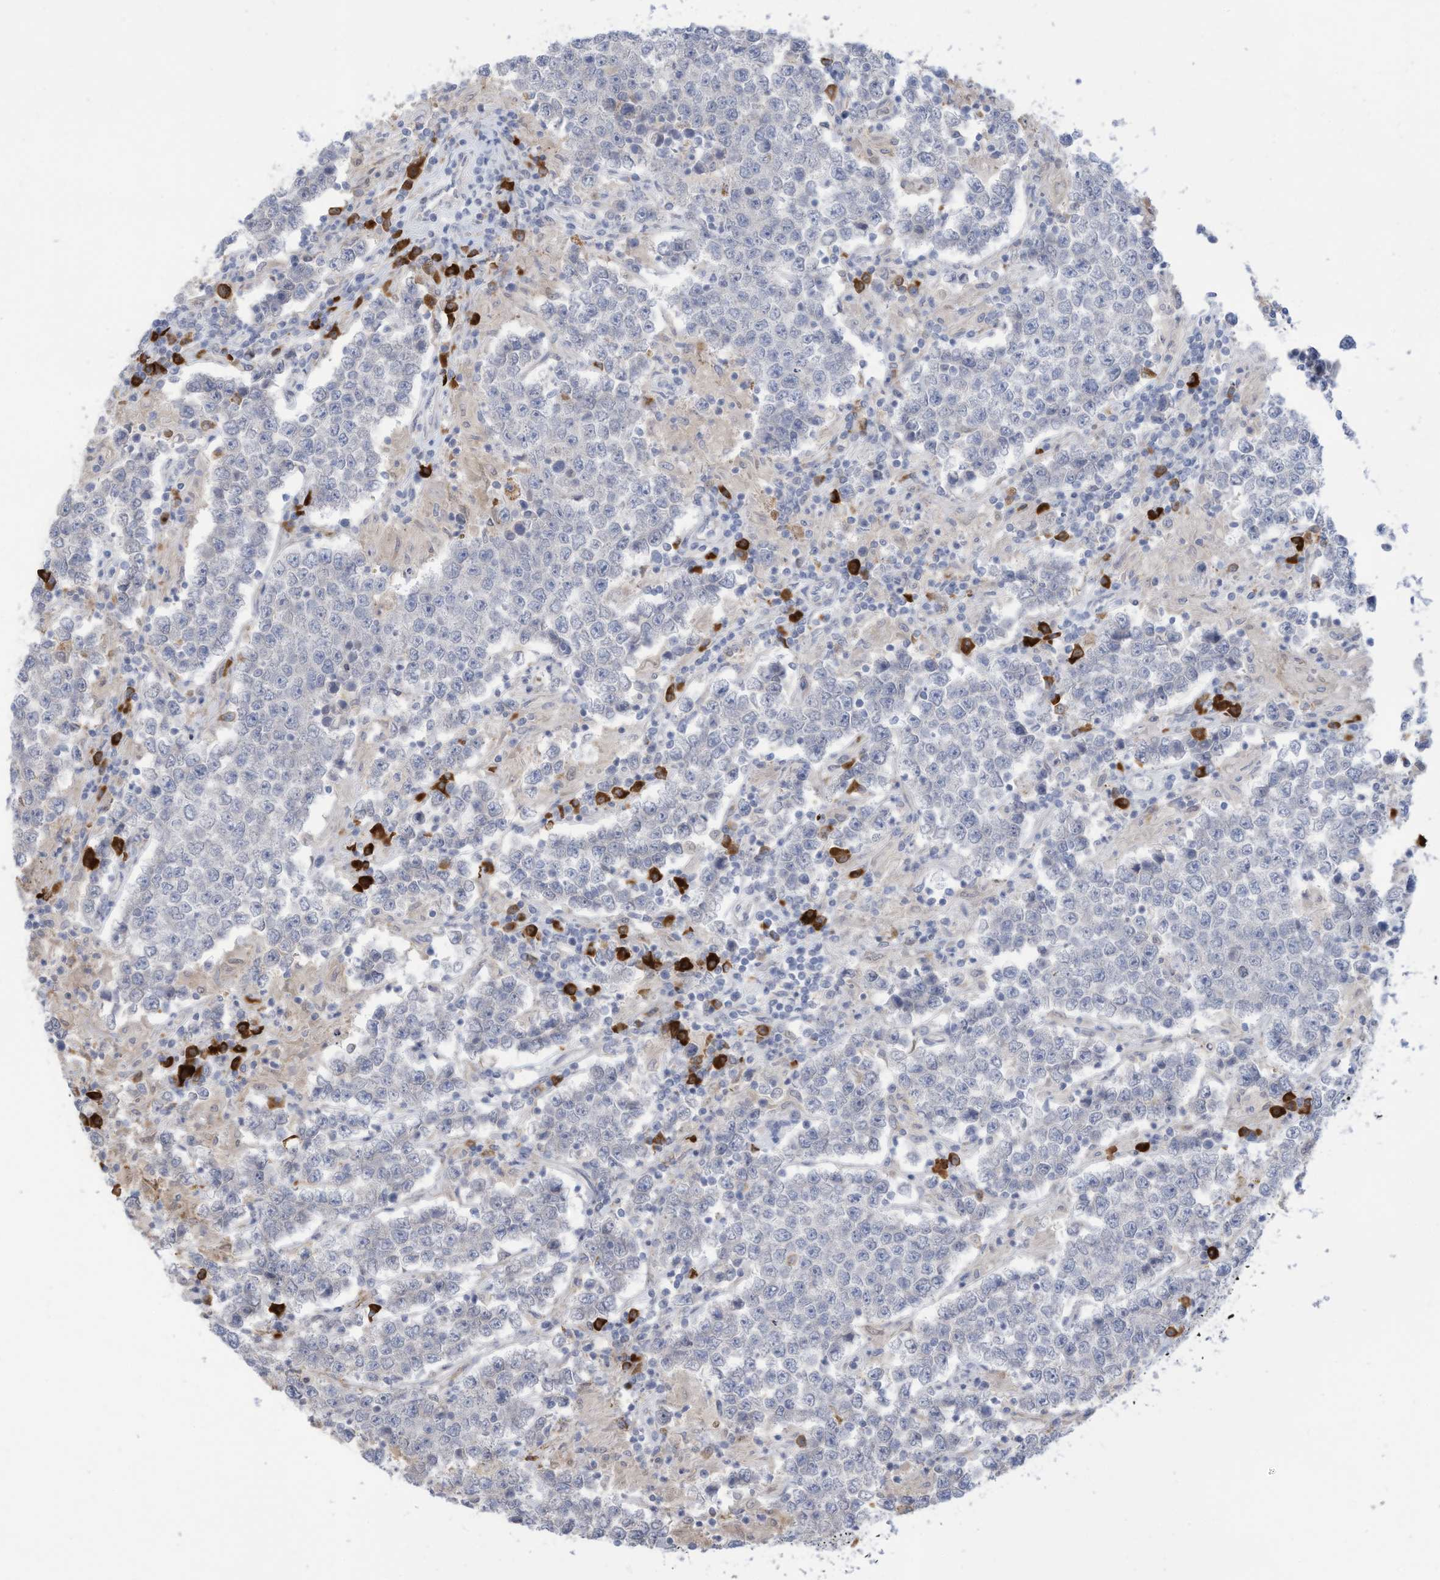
{"staining": {"intensity": "negative", "quantity": "none", "location": "none"}, "tissue": "testis cancer", "cell_type": "Tumor cells", "image_type": "cancer", "snomed": [{"axis": "morphology", "description": "Normal tissue, NOS"}, {"axis": "morphology", "description": "Urothelial carcinoma, High grade"}, {"axis": "morphology", "description": "Seminoma, NOS"}, {"axis": "morphology", "description": "Carcinoma, Embryonal, NOS"}, {"axis": "topography", "description": "Urinary bladder"}, {"axis": "topography", "description": "Testis"}], "caption": "Micrograph shows no protein positivity in tumor cells of testis cancer tissue.", "gene": "ZNF292", "patient": {"sex": "male", "age": 41}}